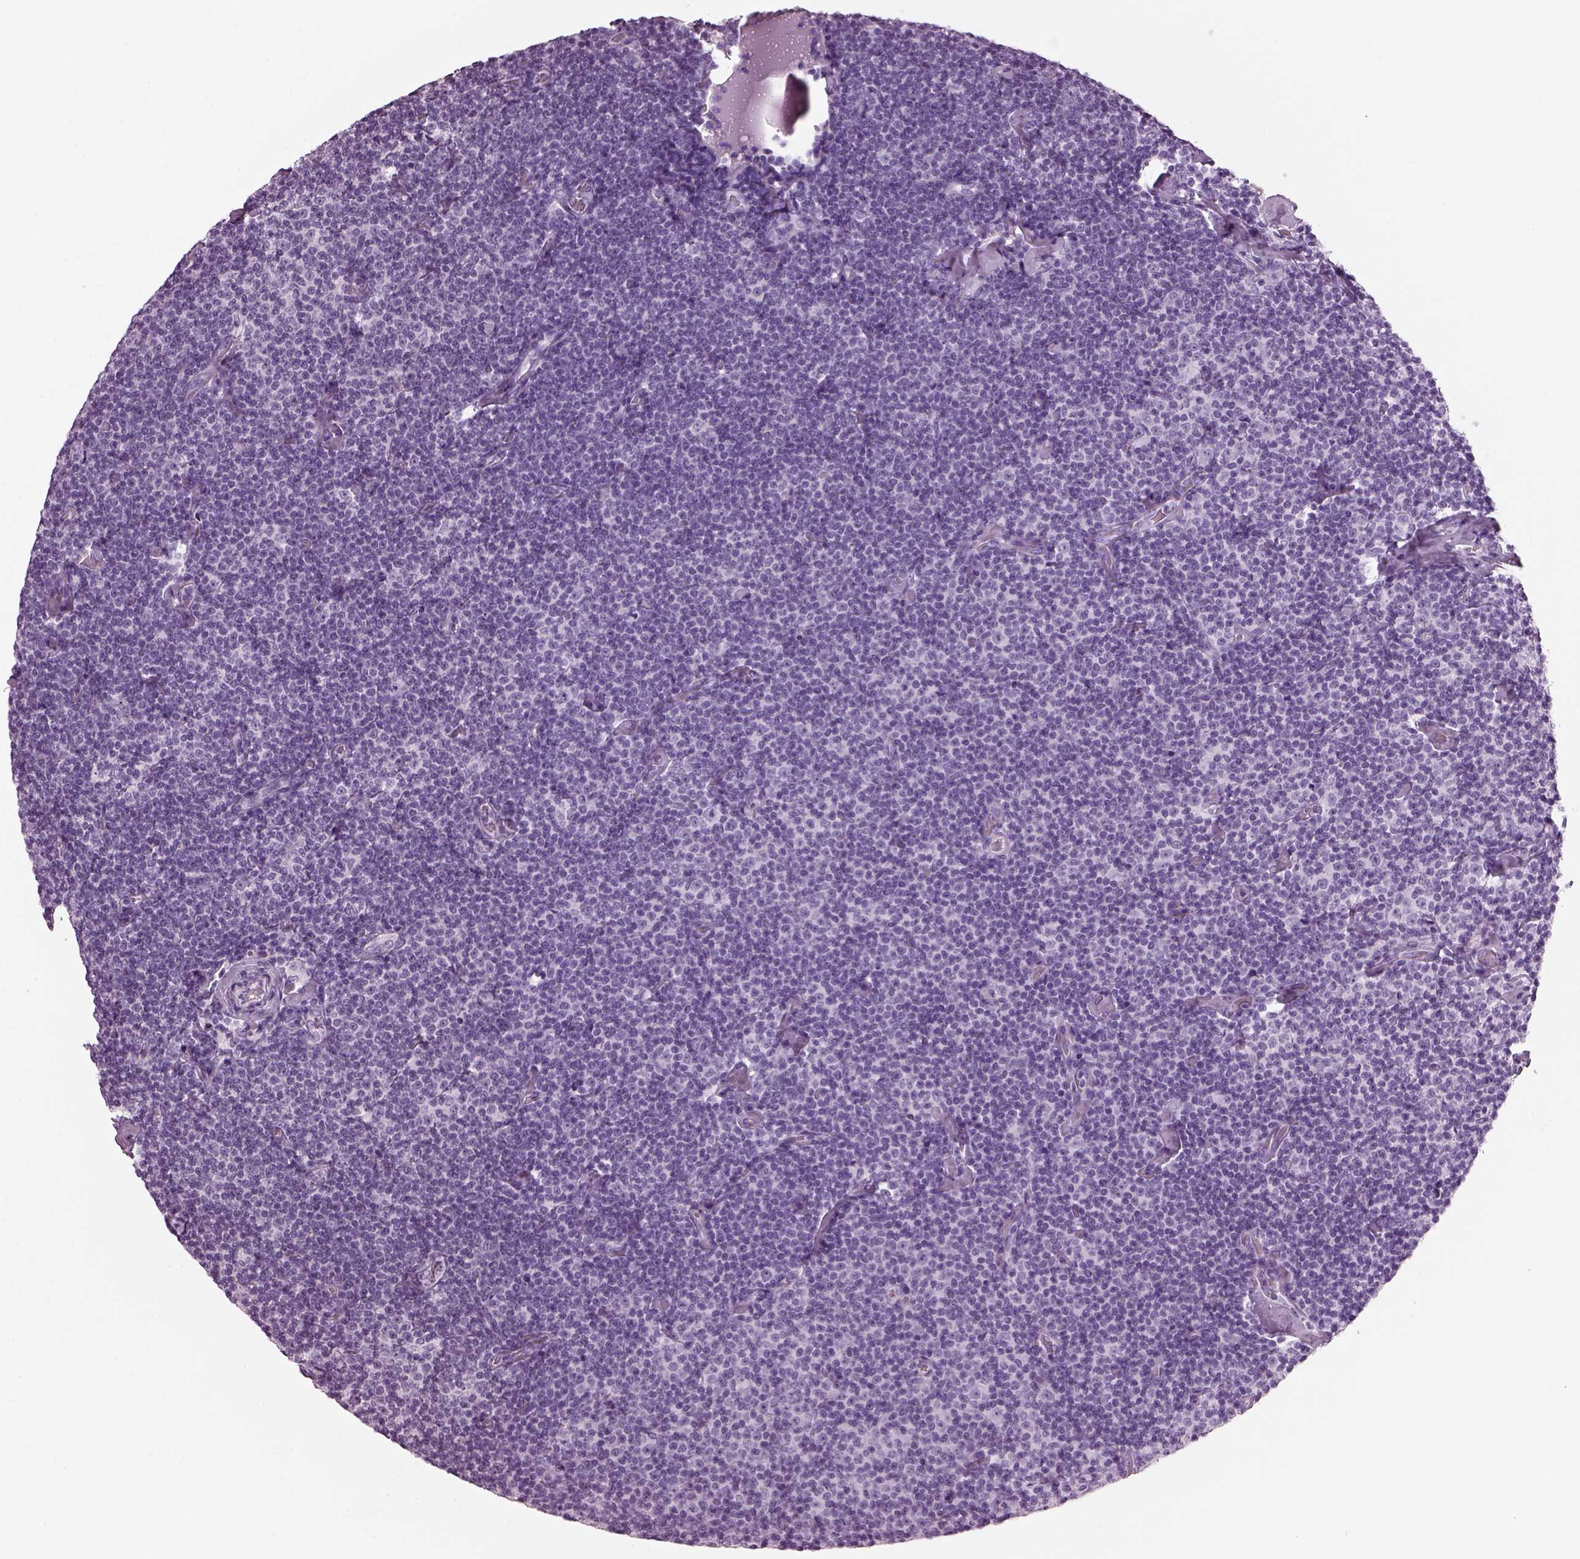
{"staining": {"intensity": "negative", "quantity": "none", "location": "none"}, "tissue": "lymphoma", "cell_type": "Tumor cells", "image_type": "cancer", "snomed": [{"axis": "morphology", "description": "Malignant lymphoma, non-Hodgkin's type, Low grade"}, {"axis": "topography", "description": "Lymph node"}], "caption": "Protein analysis of lymphoma reveals no significant positivity in tumor cells.", "gene": "KRTAP3-2", "patient": {"sex": "male", "age": 81}}